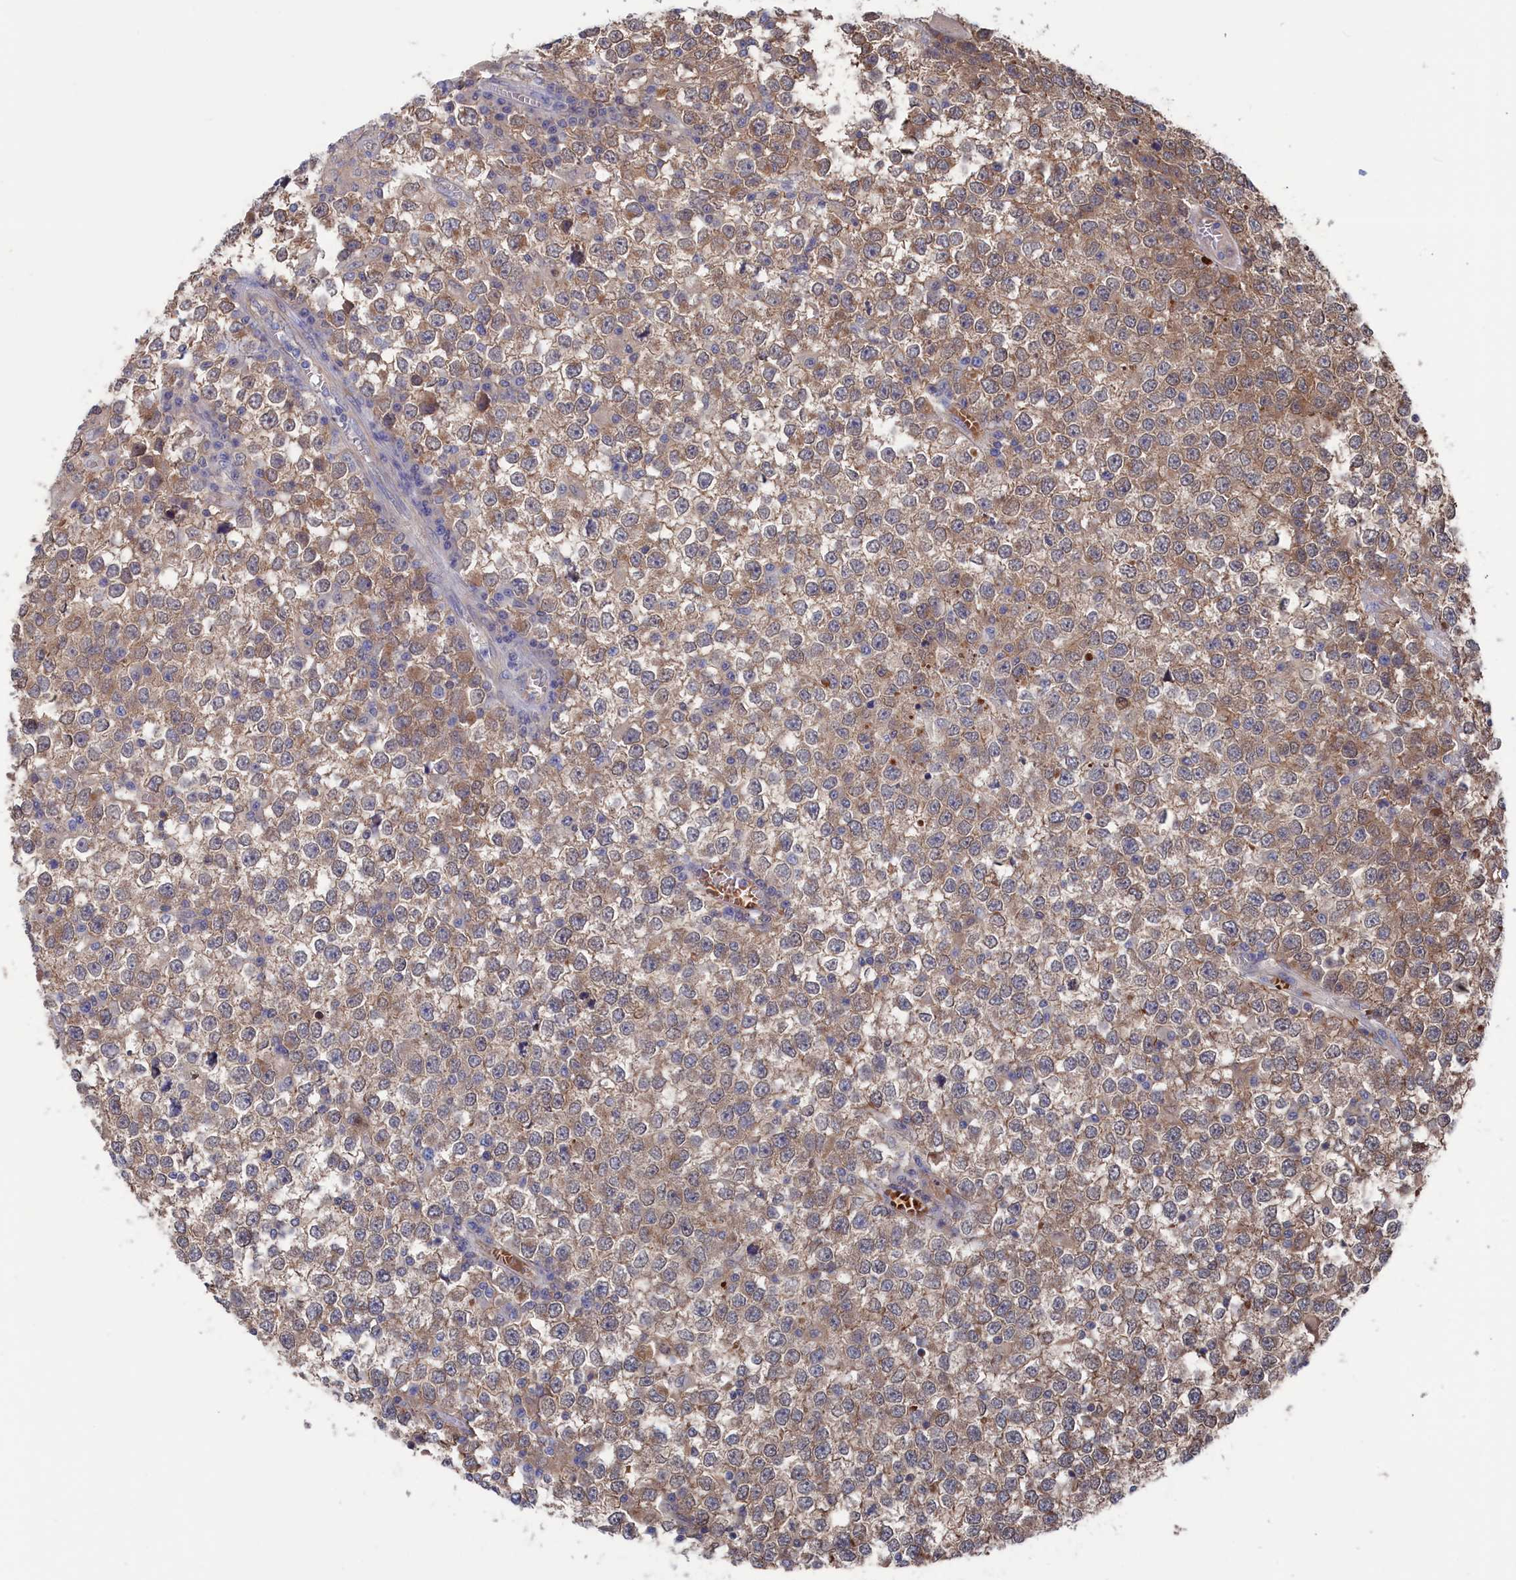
{"staining": {"intensity": "weak", "quantity": ">75%", "location": "cytoplasmic/membranous"}, "tissue": "testis cancer", "cell_type": "Tumor cells", "image_type": "cancer", "snomed": [{"axis": "morphology", "description": "Seminoma, NOS"}, {"axis": "topography", "description": "Testis"}], "caption": "DAB (3,3'-diaminobenzidine) immunohistochemical staining of human testis cancer shows weak cytoplasmic/membranous protein expression in approximately >75% of tumor cells.", "gene": "NUTF2", "patient": {"sex": "male", "age": 65}}